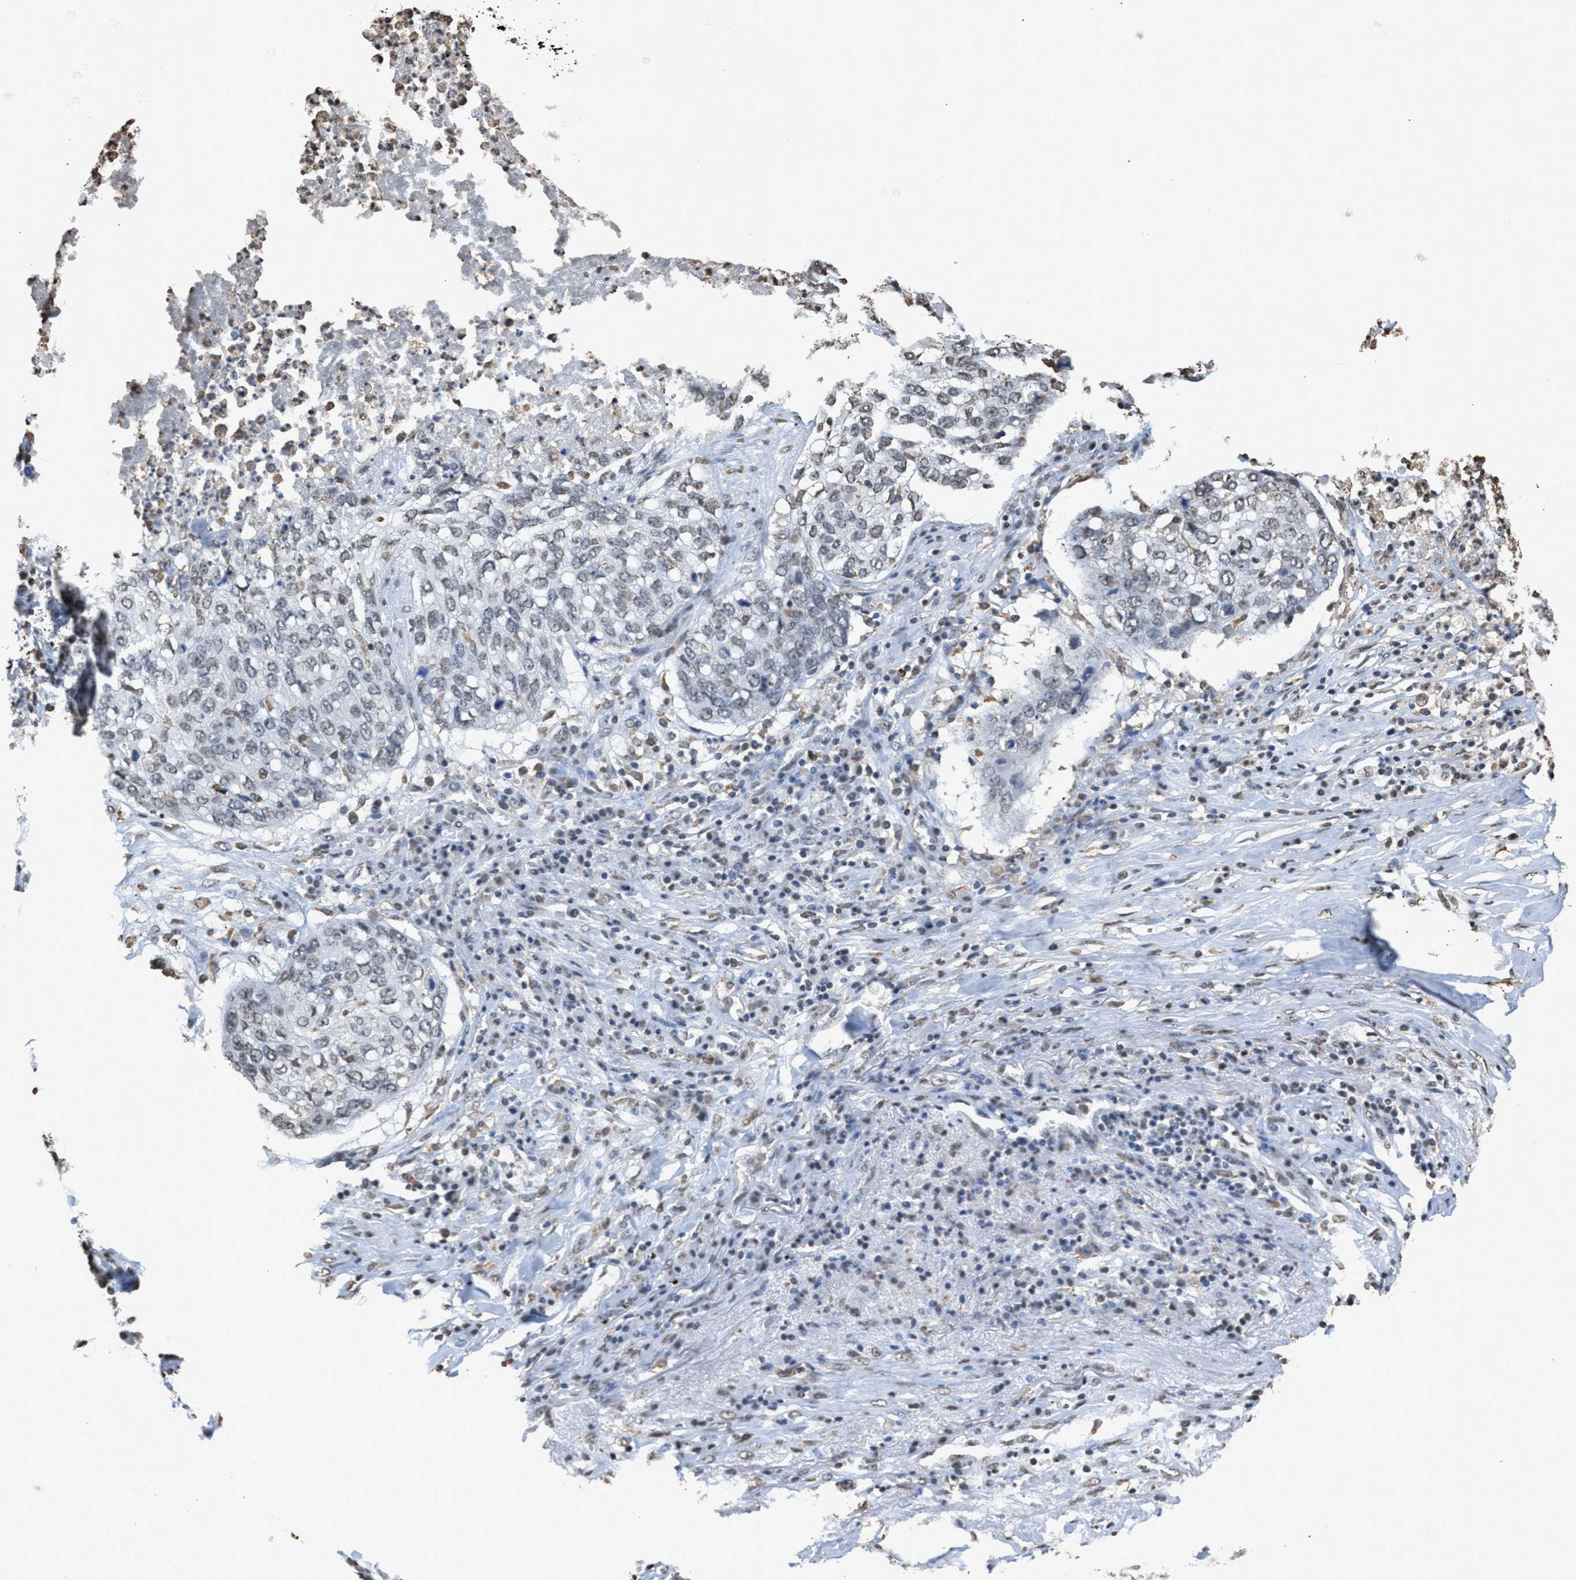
{"staining": {"intensity": "negative", "quantity": "none", "location": "none"}, "tissue": "lung cancer", "cell_type": "Tumor cells", "image_type": "cancer", "snomed": [{"axis": "morphology", "description": "Squamous cell carcinoma, NOS"}, {"axis": "topography", "description": "Lung"}], "caption": "Immunohistochemical staining of human lung squamous cell carcinoma displays no significant positivity in tumor cells.", "gene": "NUP88", "patient": {"sex": "female", "age": 63}}